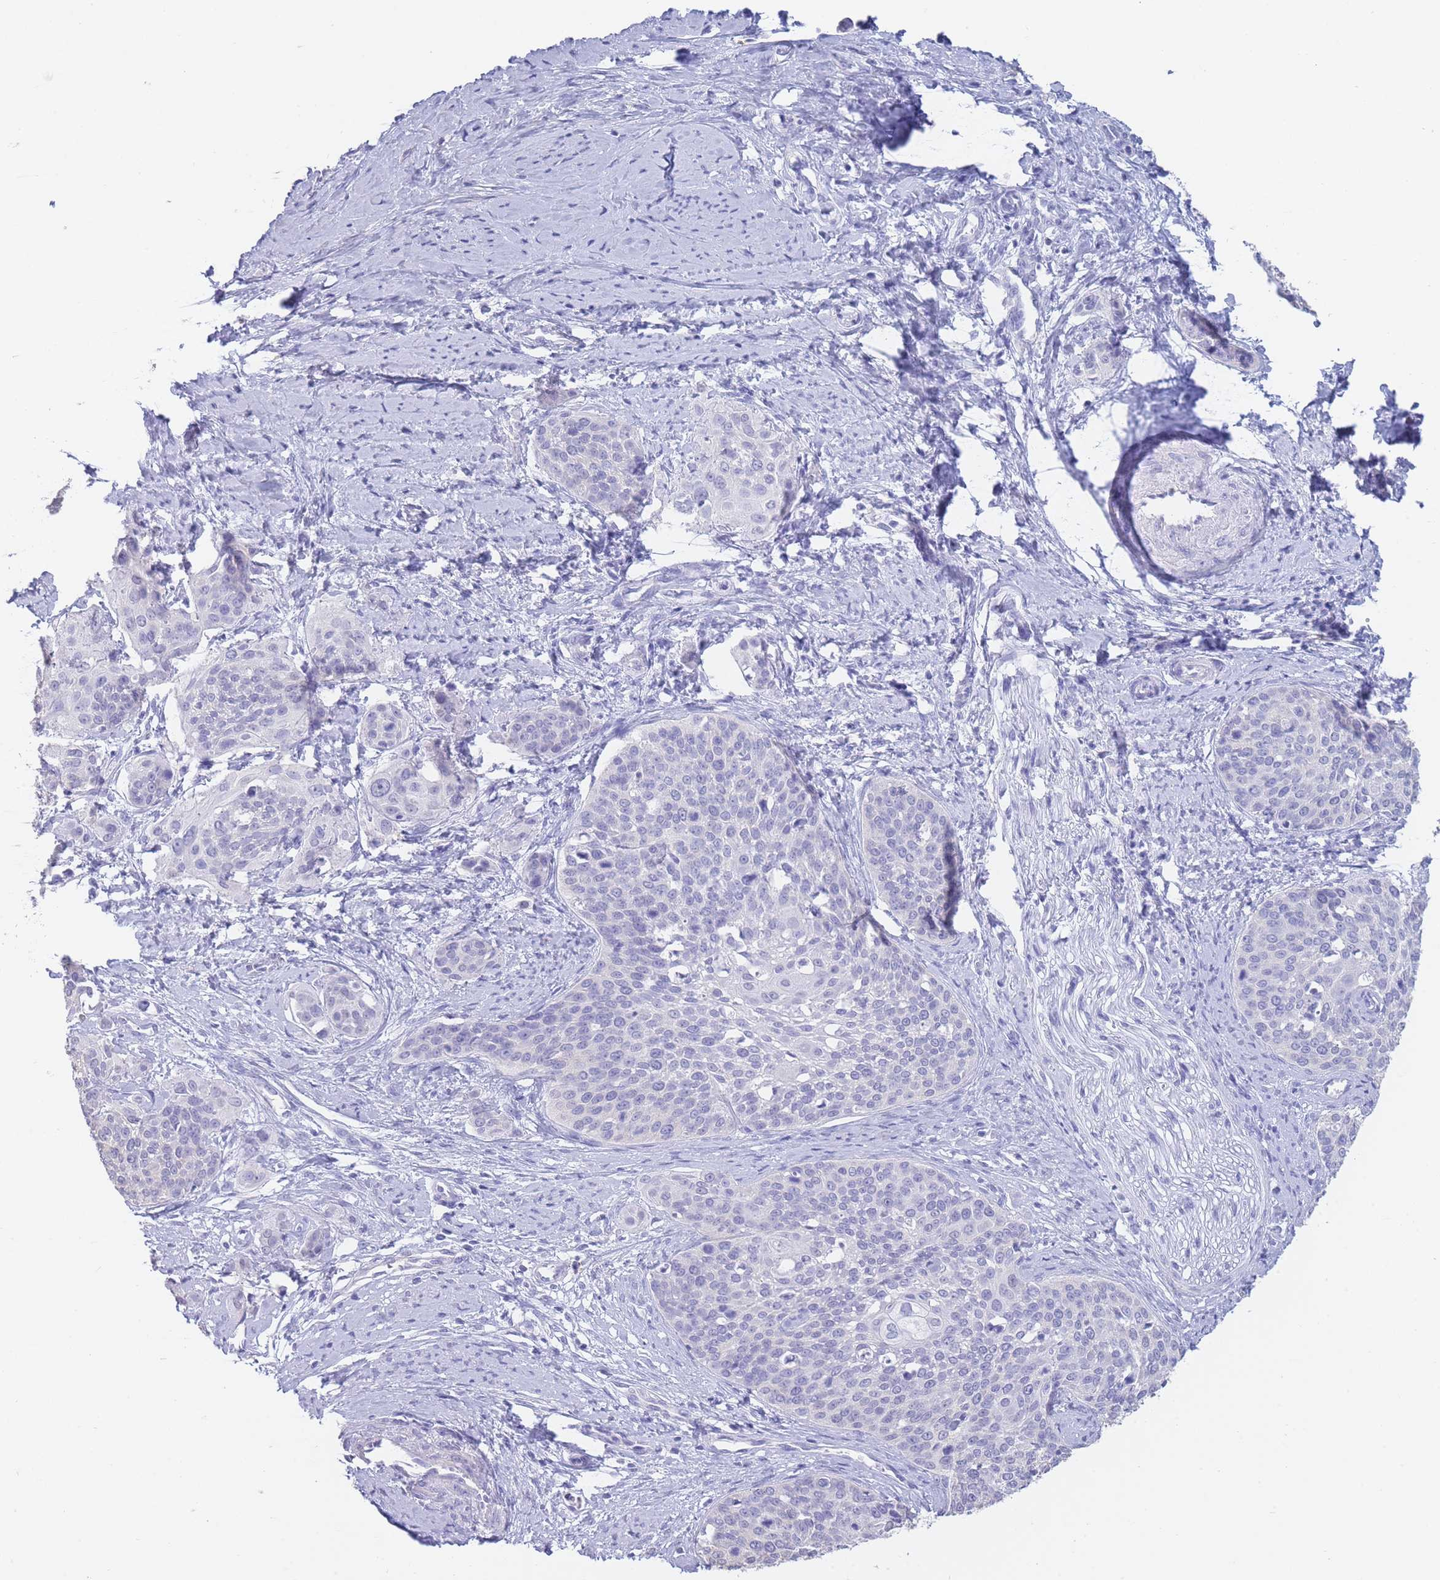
{"staining": {"intensity": "negative", "quantity": "none", "location": "none"}, "tissue": "cervical cancer", "cell_type": "Tumor cells", "image_type": "cancer", "snomed": [{"axis": "morphology", "description": "Squamous cell carcinoma, NOS"}, {"axis": "topography", "description": "Cervix"}], "caption": "An immunohistochemistry photomicrograph of cervical cancer is shown. There is no staining in tumor cells of cervical cancer.", "gene": "CD37", "patient": {"sex": "female", "age": 44}}